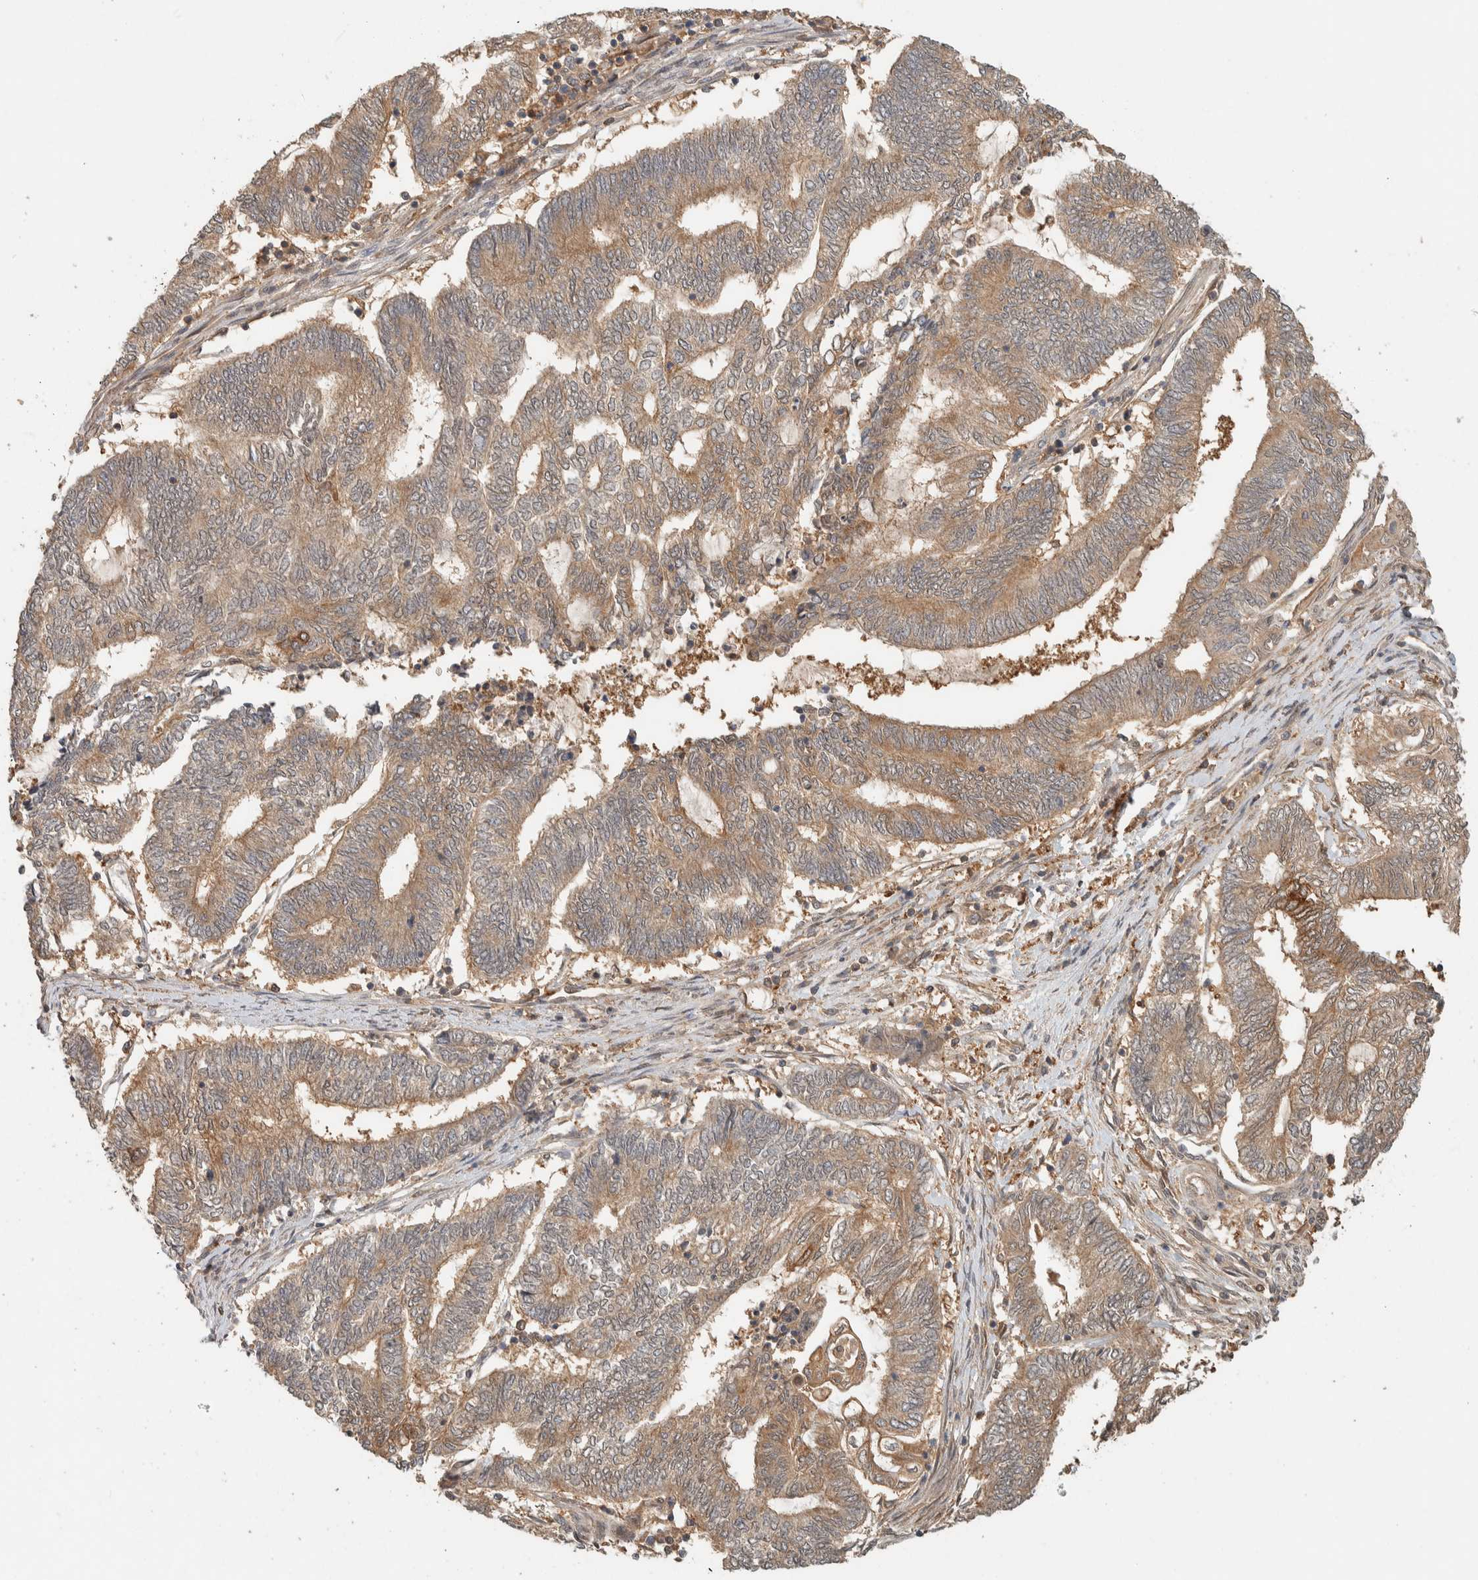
{"staining": {"intensity": "moderate", "quantity": ">75%", "location": "cytoplasmic/membranous"}, "tissue": "endometrial cancer", "cell_type": "Tumor cells", "image_type": "cancer", "snomed": [{"axis": "morphology", "description": "Adenocarcinoma, NOS"}, {"axis": "topography", "description": "Uterus"}, {"axis": "topography", "description": "Endometrium"}], "caption": "Tumor cells exhibit medium levels of moderate cytoplasmic/membranous positivity in approximately >75% of cells in human adenocarcinoma (endometrial).", "gene": "ZNF567", "patient": {"sex": "female", "age": 70}}